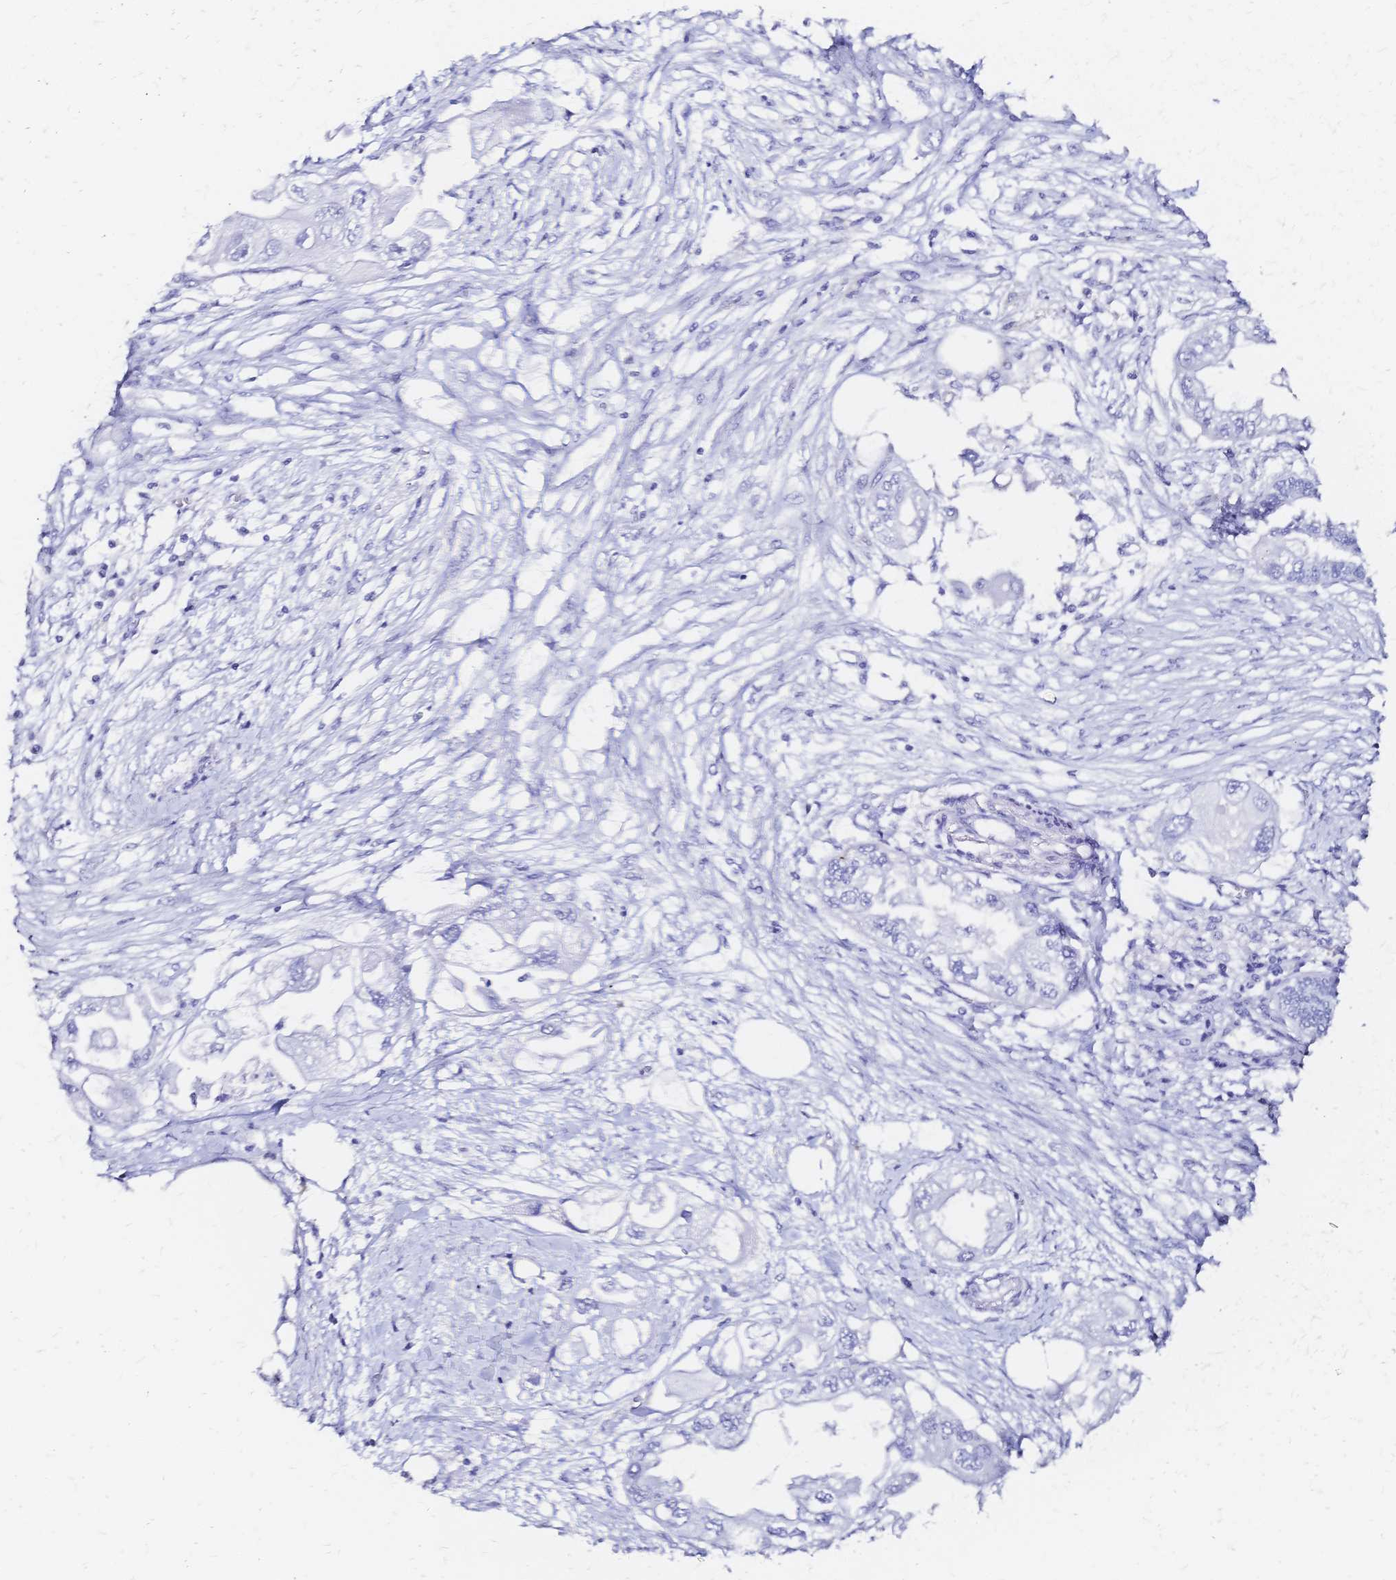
{"staining": {"intensity": "negative", "quantity": "none", "location": "none"}, "tissue": "endometrial cancer", "cell_type": "Tumor cells", "image_type": "cancer", "snomed": [{"axis": "morphology", "description": "Adenocarcinoma, NOS"}, {"axis": "morphology", "description": "Adenocarcinoma, metastatic, NOS"}, {"axis": "topography", "description": "Adipose tissue"}, {"axis": "topography", "description": "Endometrium"}], "caption": "High magnification brightfield microscopy of metastatic adenocarcinoma (endometrial) stained with DAB (brown) and counterstained with hematoxylin (blue): tumor cells show no significant staining.", "gene": "SLC5A1", "patient": {"sex": "female", "age": 67}}